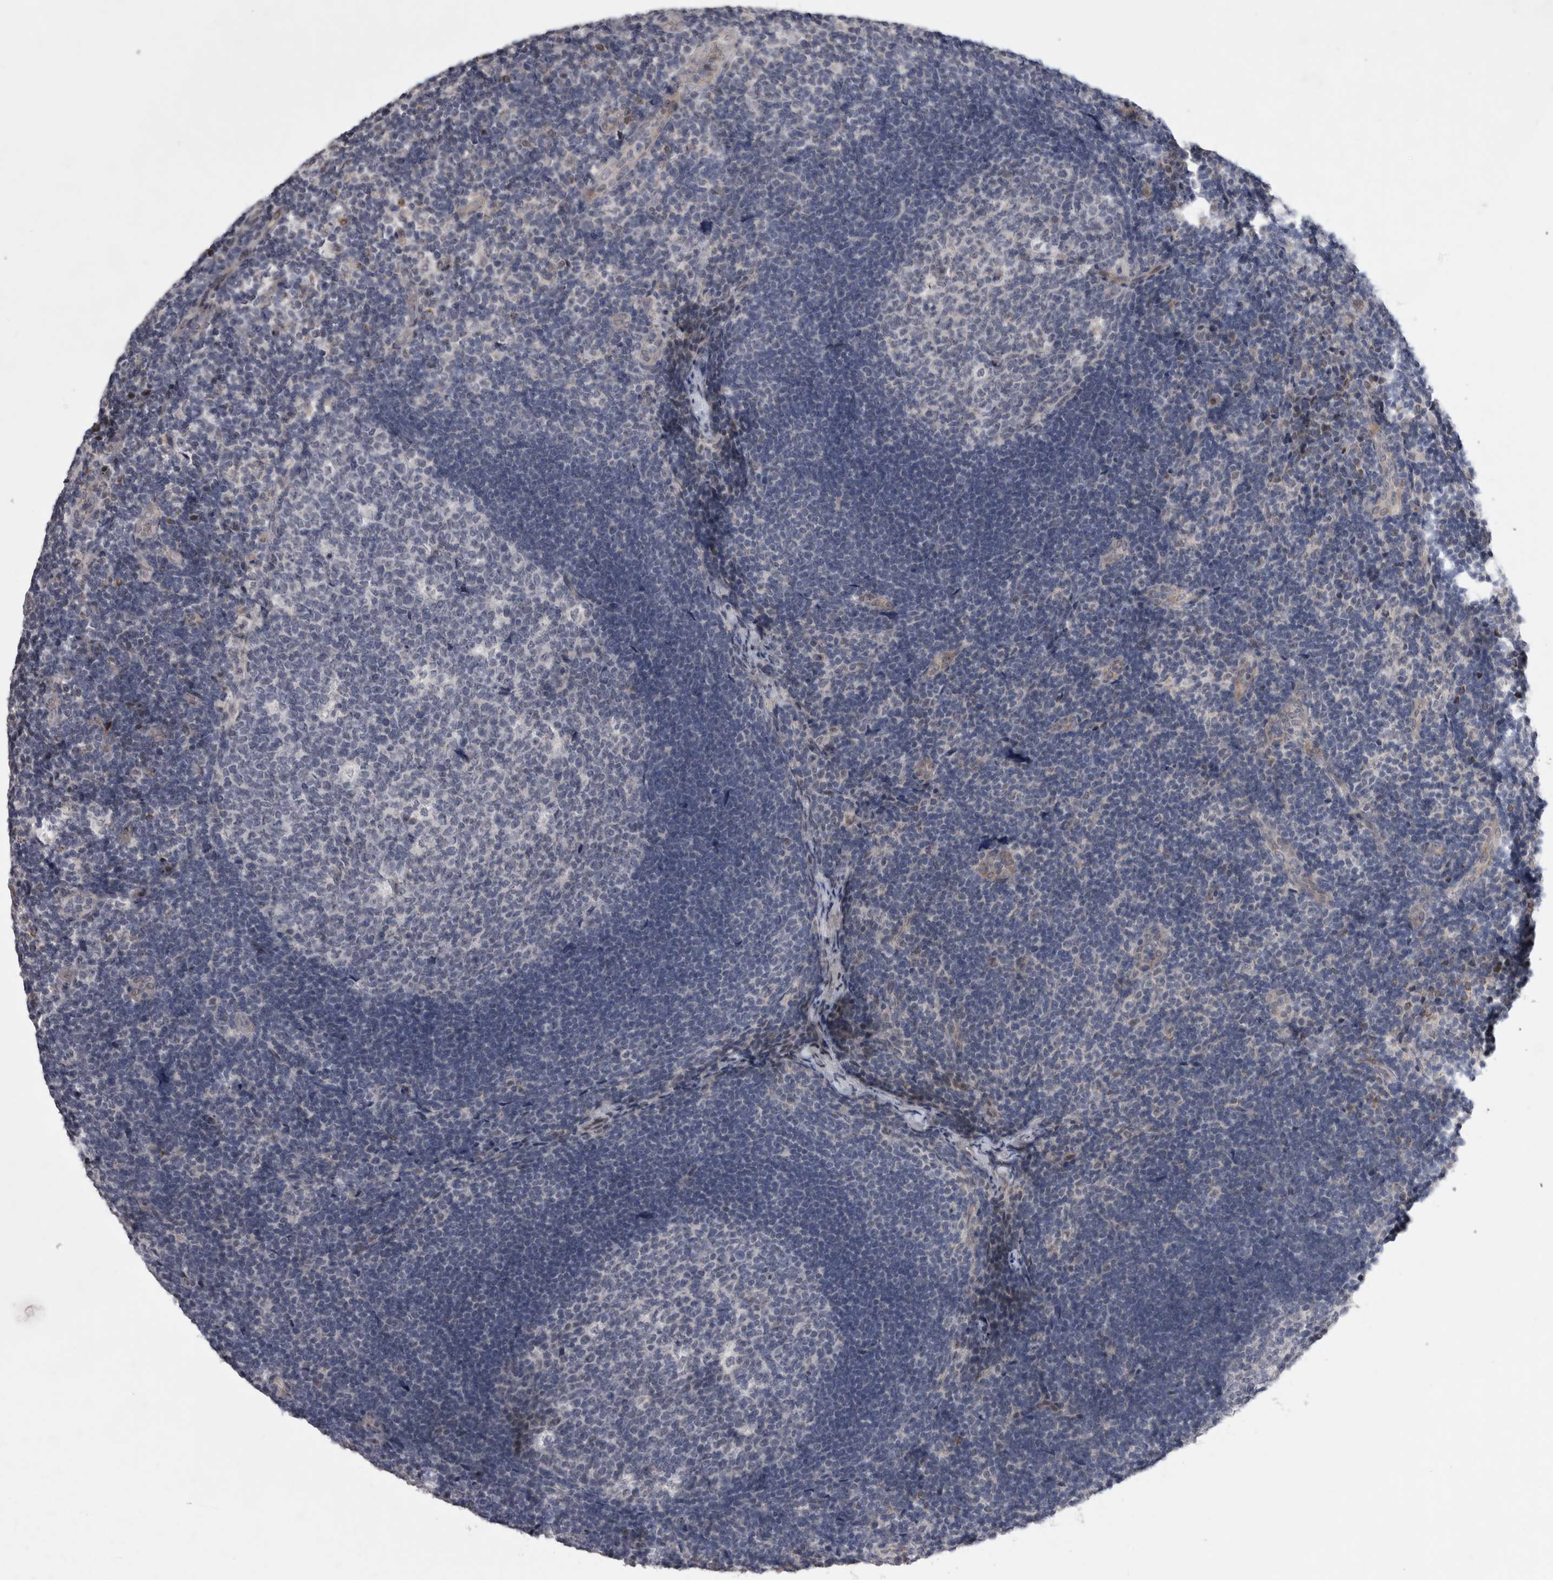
{"staining": {"intensity": "negative", "quantity": "none", "location": "none"}, "tissue": "lymph node", "cell_type": "Germinal center cells", "image_type": "normal", "snomed": [{"axis": "morphology", "description": "Normal tissue, NOS"}, {"axis": "topography", "description": "Lymph node"}], "caption": "Germinal center cells show no significant positivity in unremarkable lymph node. The staining was performed using DAB to visualize the protein expression in brown, while the nuclei were stained in blue with hematoxylin (Magnification: 20x).", "gene": "IFI44", "patient": {"sex": "female", "age": 22}}